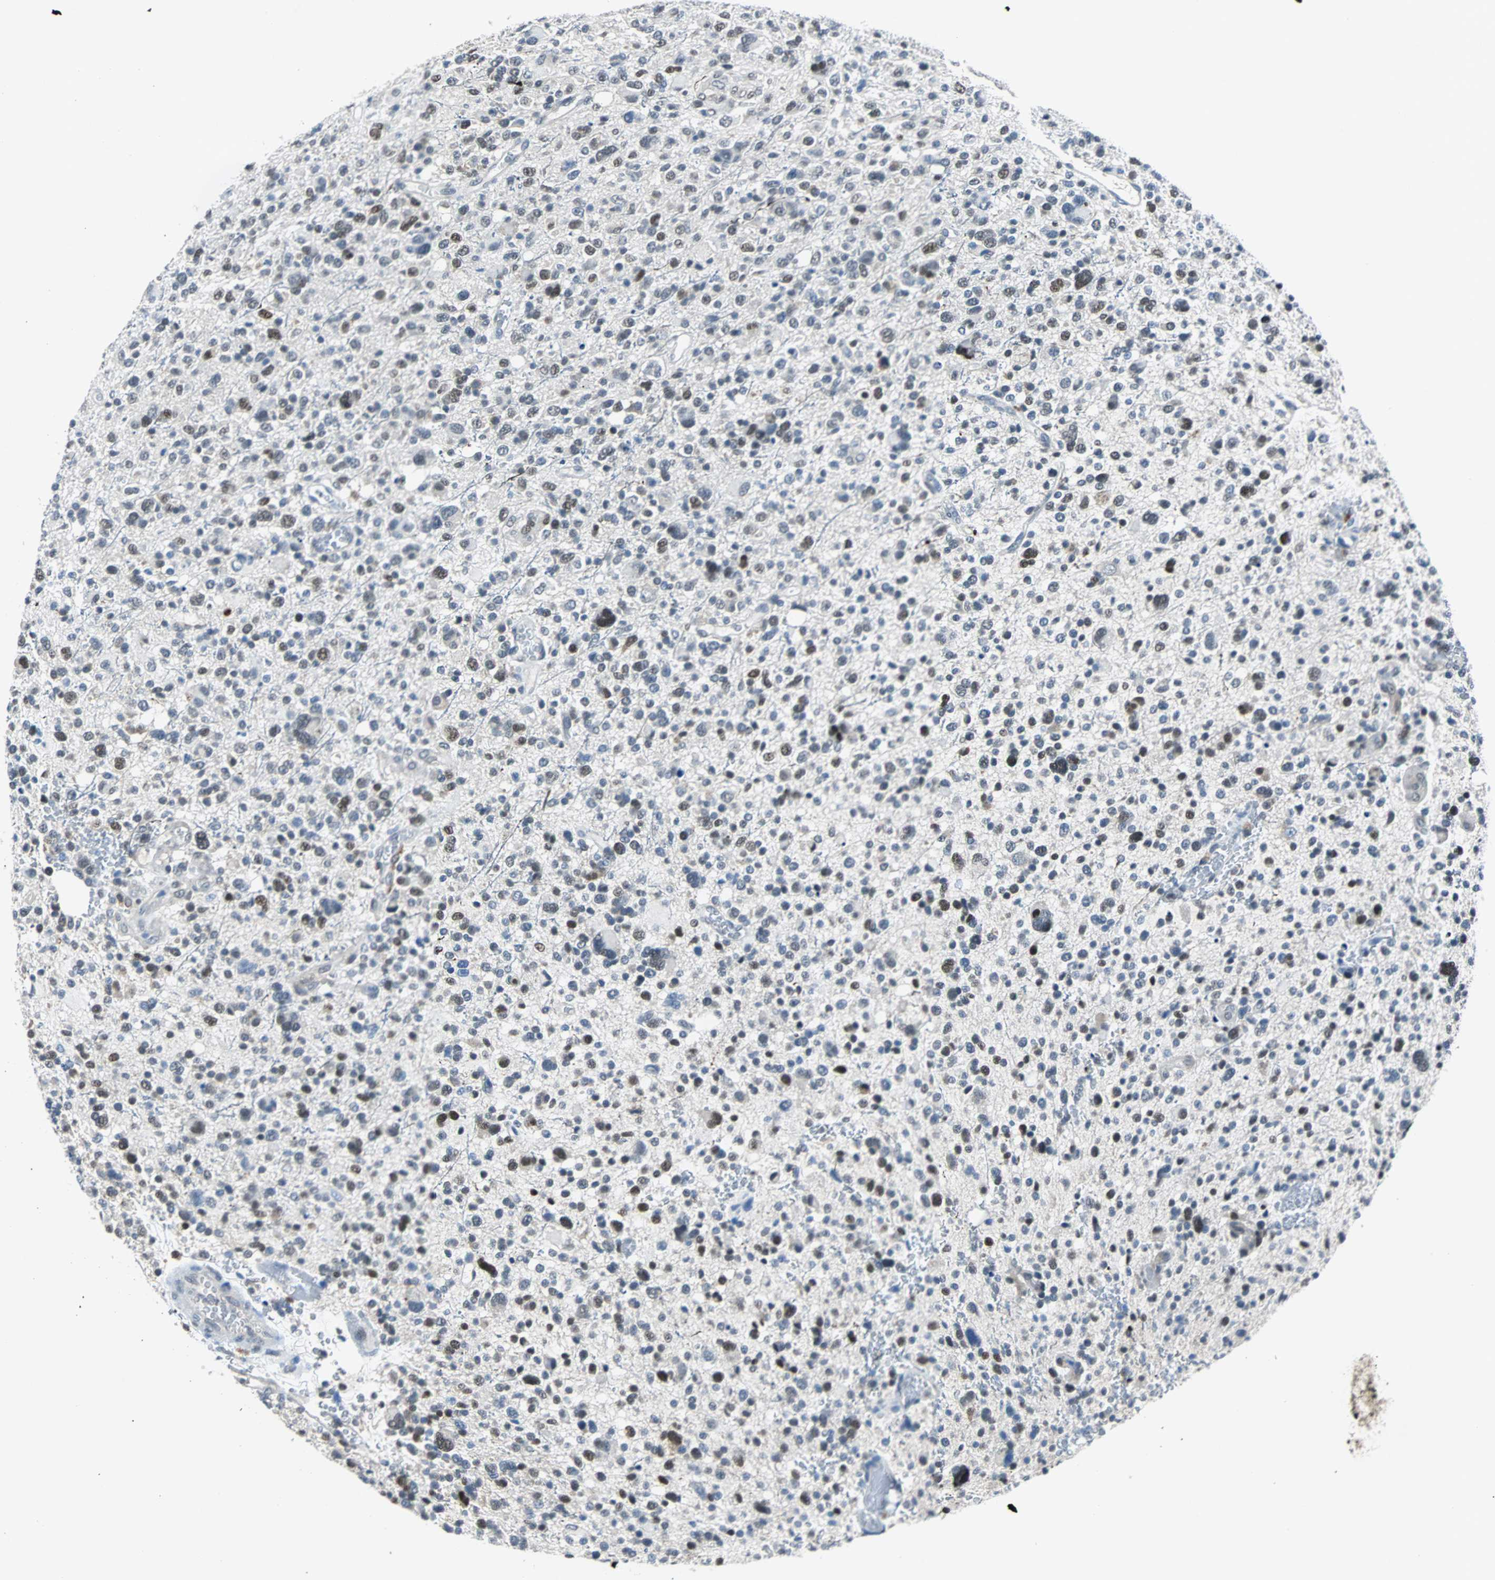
{"staining": {"intensity": "moderate", "quantity": "<25%", "location": "nuclear"}, "tissue": "glioma", "cell_type": "Tumor cells", "image_type": "cancer", "snomed": [{"axis": "morphology", "description": "Glioma, malignant, High grade"}, {"axis": "topography", "description": "Brain"}], "caption": "Malignant glioma (high-grade) stained with DAB immunohistochemistry (IHC) shows low levels of moderate nuclear positivity in about <25% of tumor cells. (Brightfield microscopy of DAB IHC at high magnification).", "gene": "USP28", "patient": {"sex": "male", "age": 48}}